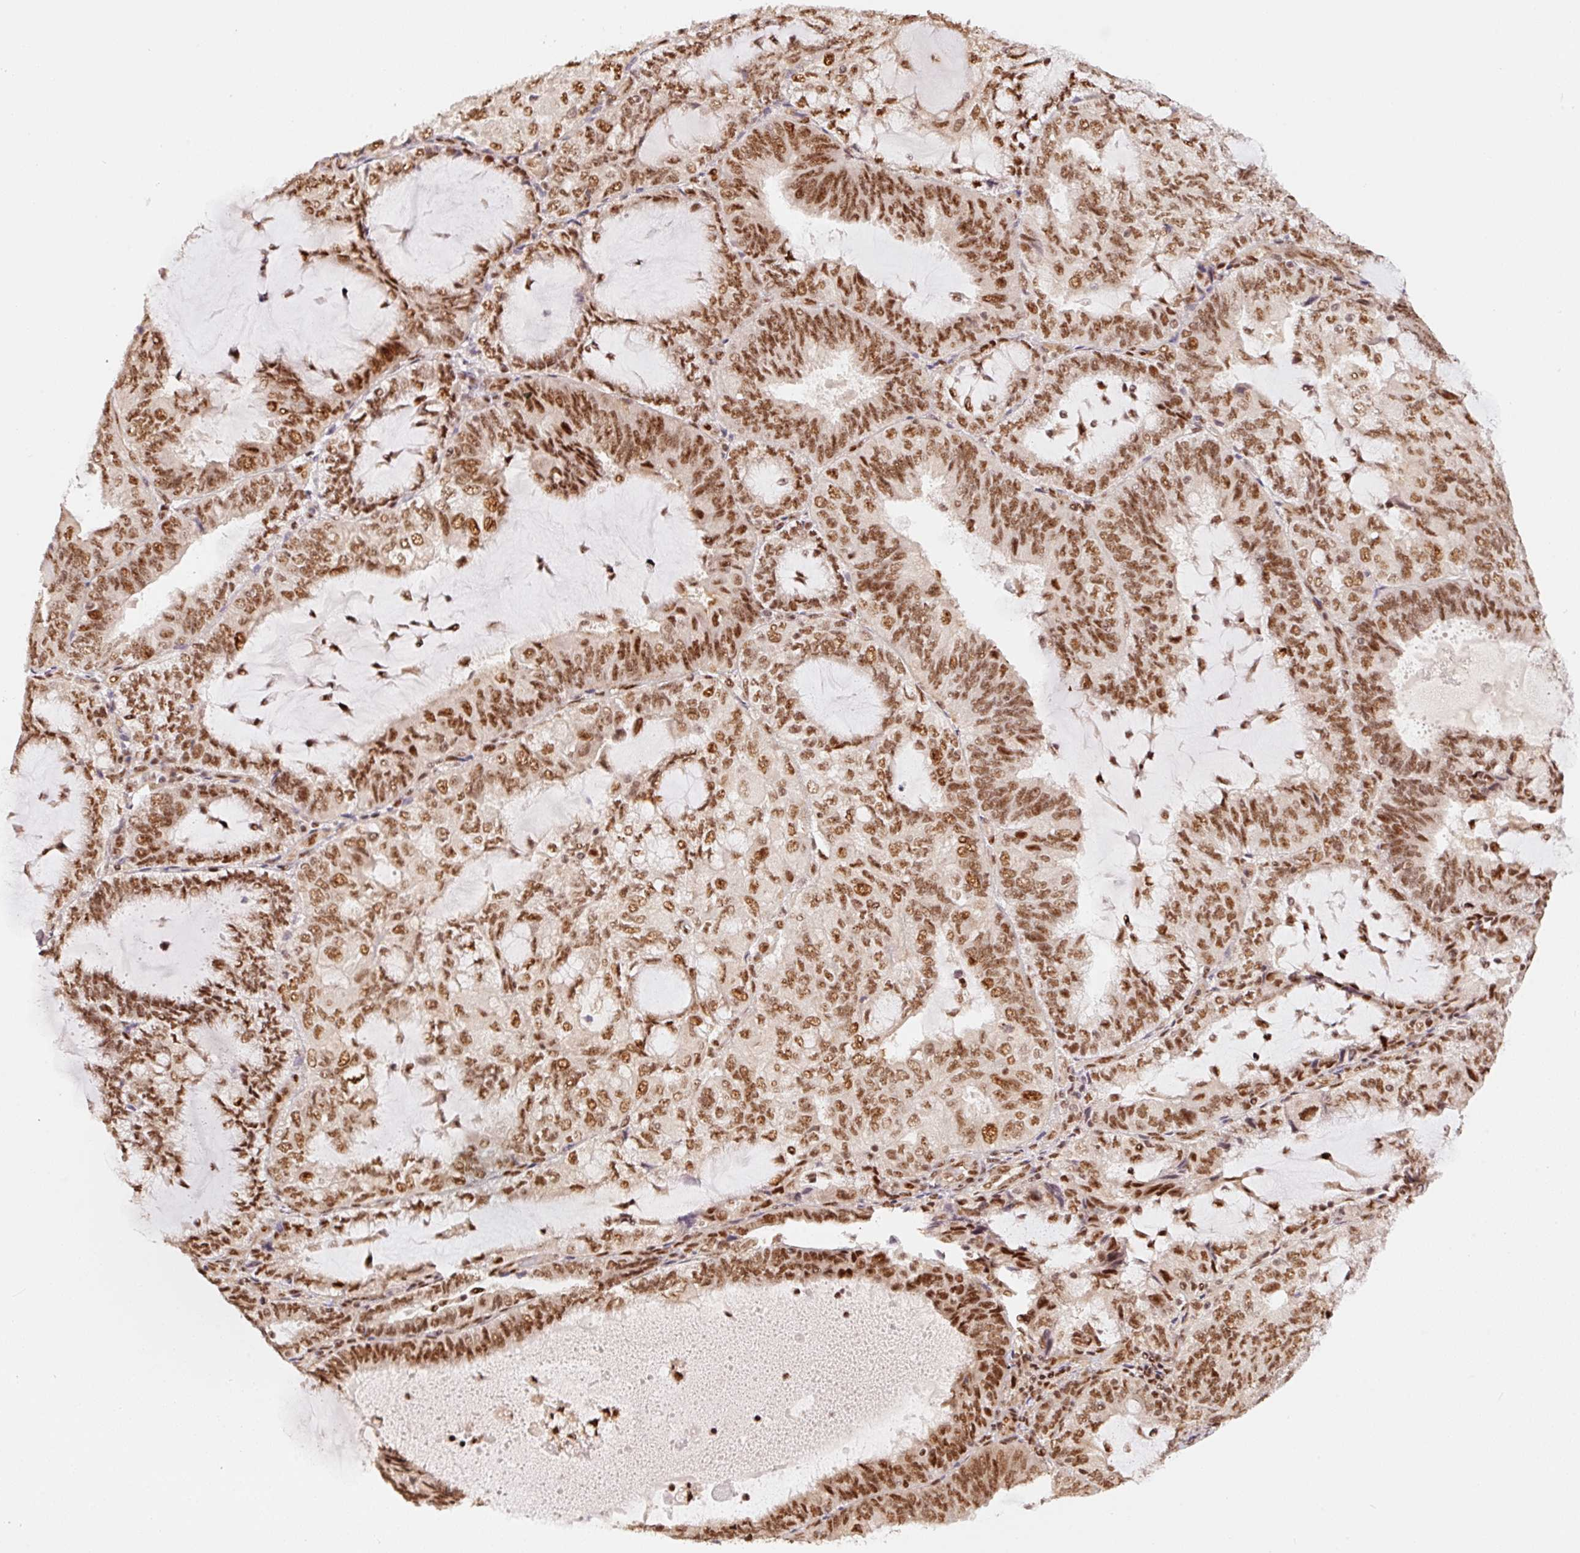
{"staining": {"intensity": "moderate", "quantity": ">75%", "location": "nuclear"}, "tissue": "endometrial cancer", "cell_type": "Tumor cells", "image_type": "cancer", "snomed": [{"axis": "morphology", "description": "Adenocarcinoma, NOS"}, {"axis": "topography", "description": "Endometrium"}], "caption": "An IHC image of tumor tissue is shown. Protein staining in brown labels moderate nuclear positivity in adenocarcinoma (endometrial) within tumor cells. Using DAB (brown) and hematoxylin (blue) stains, captured at high magnification using brightfield microscopy.", "gene": "INTS8", "patient": {"sex": "female", "age": 81}}